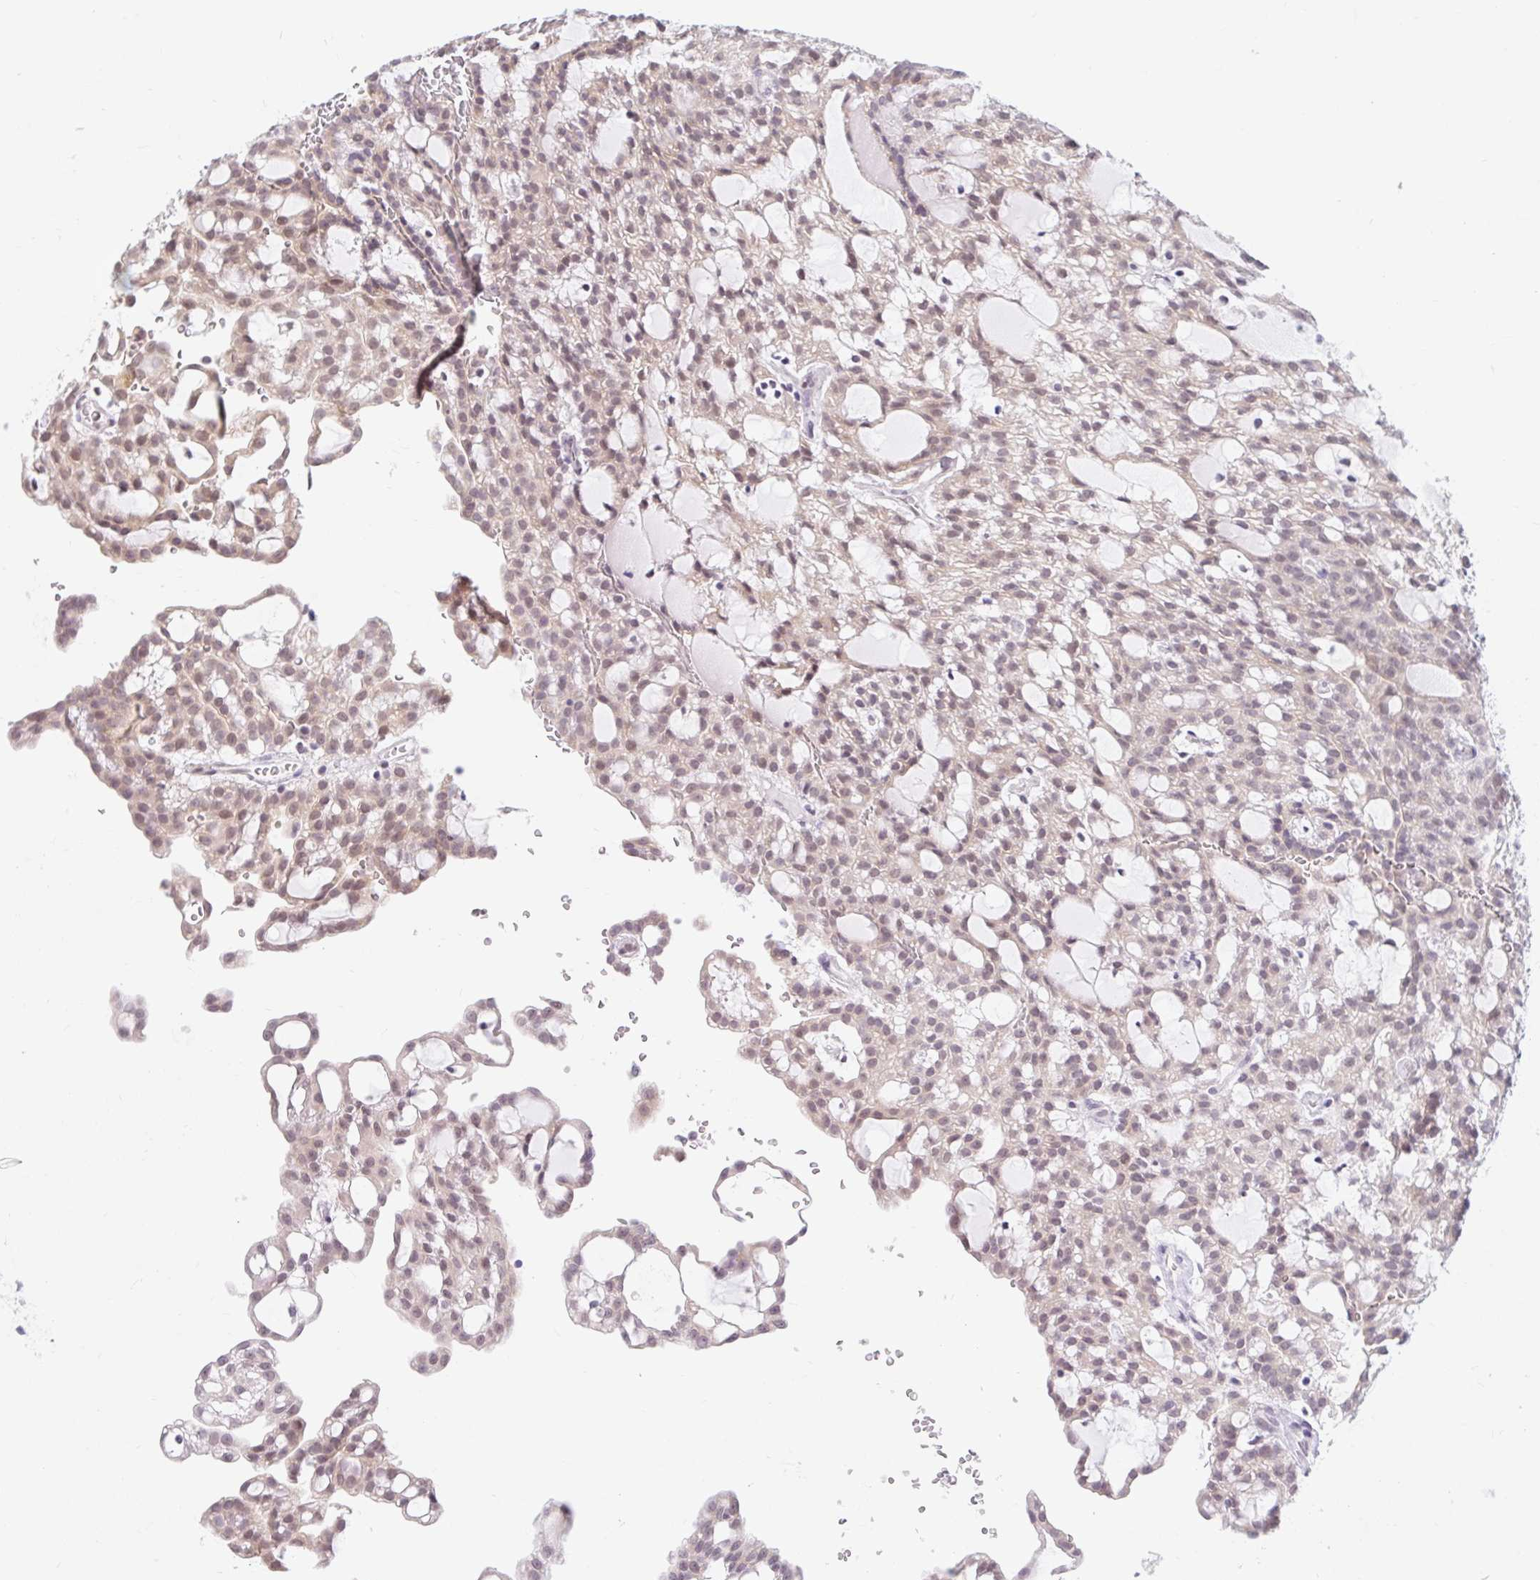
{"staining": {"intensity": "negative", "quantity": "none", "location": "none"}, "tissue": "renal cancer", "cell_type": "Tumor cells", "image_type": "cancer", "snomed": [{"axis": "morphology", "description": "Adenocarcinoma, NOS"}, {"axis": "topography", "description": "Kidney"}], "caption": "Immunohistochemistry micrograph of renal adenocarcinoma stained for a protein (brown), which demonstrates no staining in tumor cells.", "gene": "SRSF10", "patient": {"sex": "male", "age": 63}}